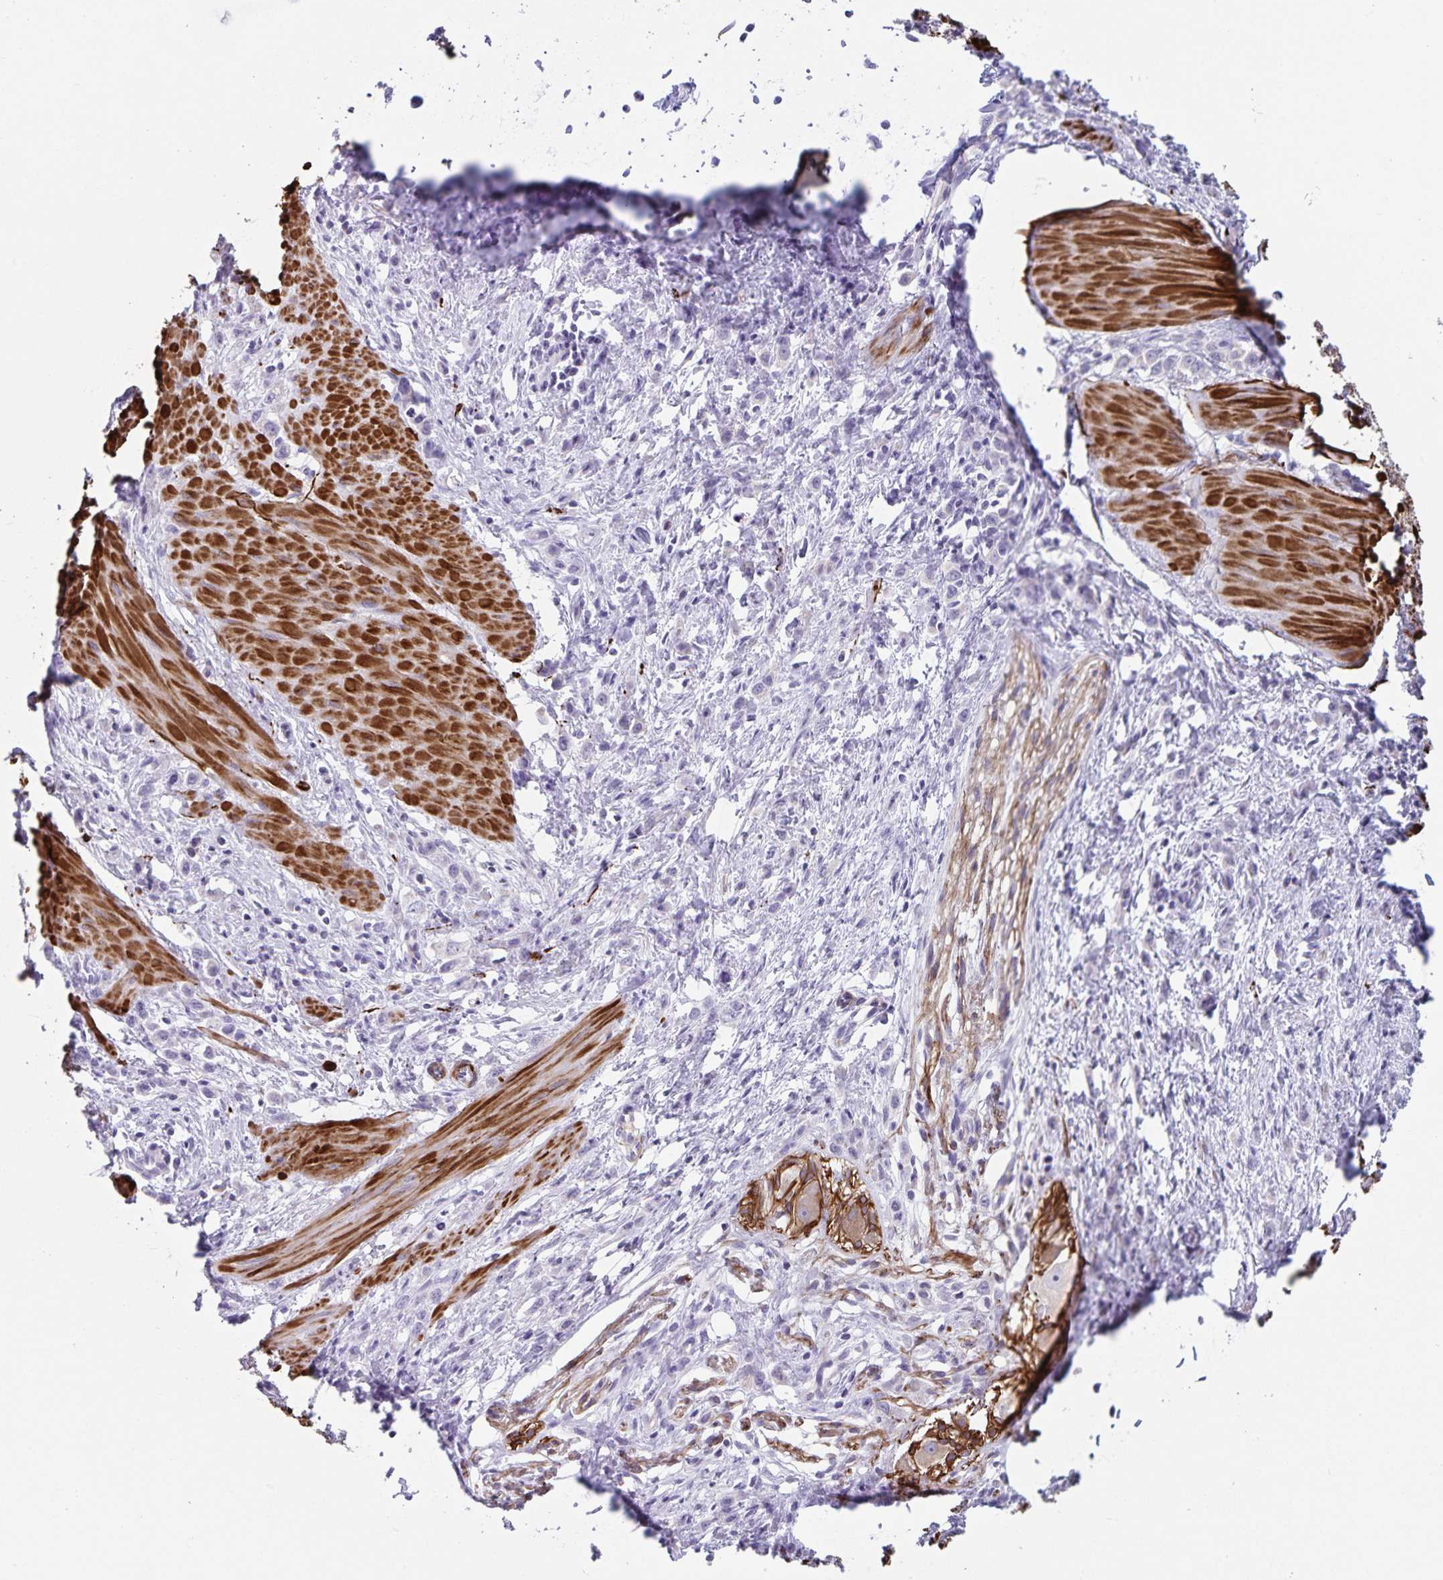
{"staining": {"intensity": "negative", "quantity": "none", "location": "none"}, "tissue": "stomach cancer", "cell_type": "Tumor cells", "image_type": "cancer", "snomed": [{"axis": "morphology", "description": "Adenocarcinoma, NOS"}, {"axis": "topography", "description": "Stomach"}], "caption": "Immunohistochemistry histopathology image of human stomach cancer (adenocarcinoma) stained for a protein (brown), which reveals no staining in tumor cells.", "gene": "SYNM", "patient": {"sex": "male", "age": 47}}